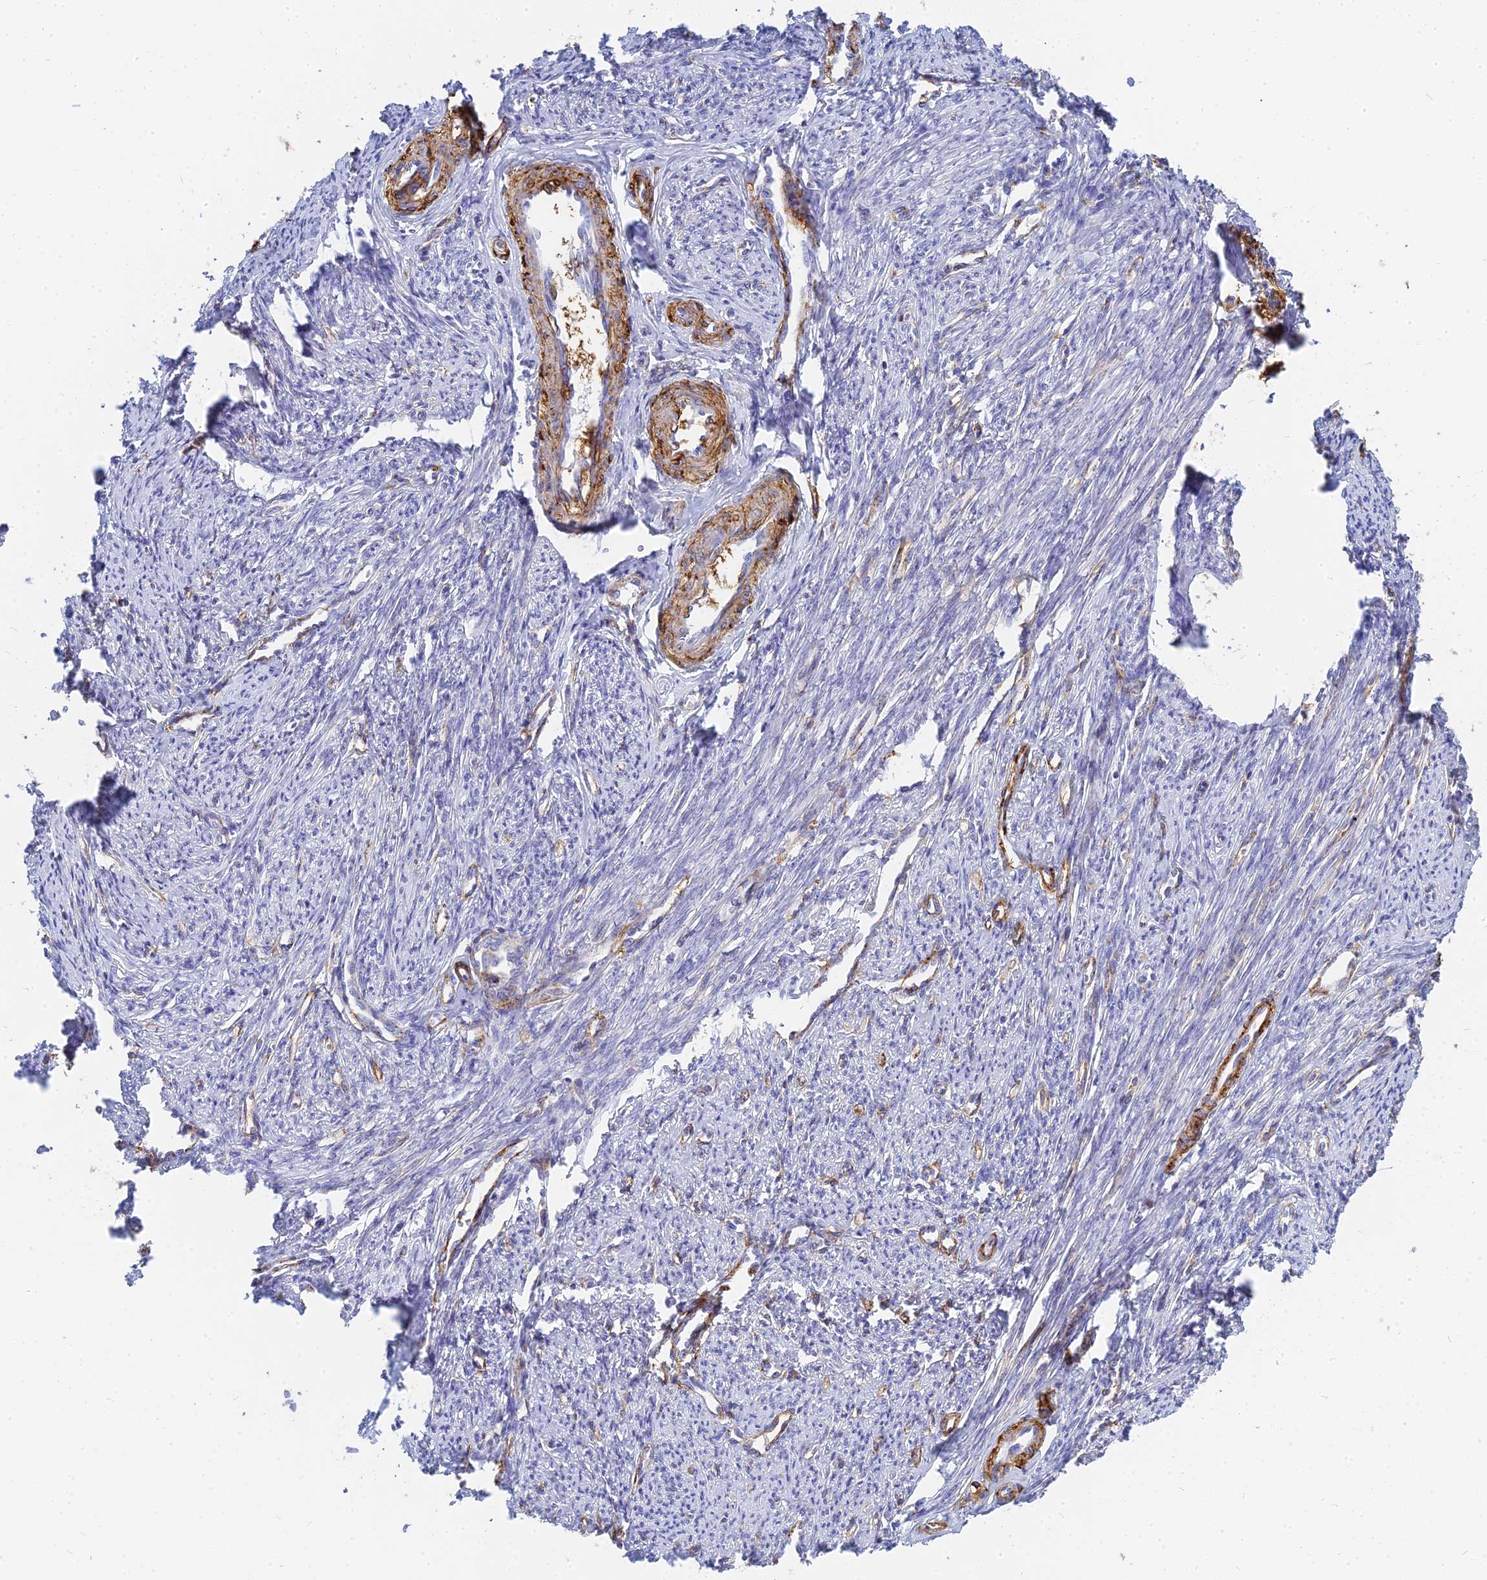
{"staining": {"intensity": "moderate", "quantity": "<25%", "location": "cytoplasmic/membranous"}, "tissue": "smooth muscle", "cell_type": "Smooth muscle cells", "image_type": "normal", "snomed": [{"axis": "morphology", "description": "Normal tissue, NOS"}, {"axis": "topography", "description": "Smooth muscle"}, {"axis": "topography", "description": "Uterus"}], "caption": "An immunohistochemistry micrograph of benign tissue is shown. Protein staining in brown labels moderate cytoplasmic/membranous positivity in smooth muscle within smooth muscle cells.", "gene": "MRPL15", "patient": {"sex": "female", "age": 59}}